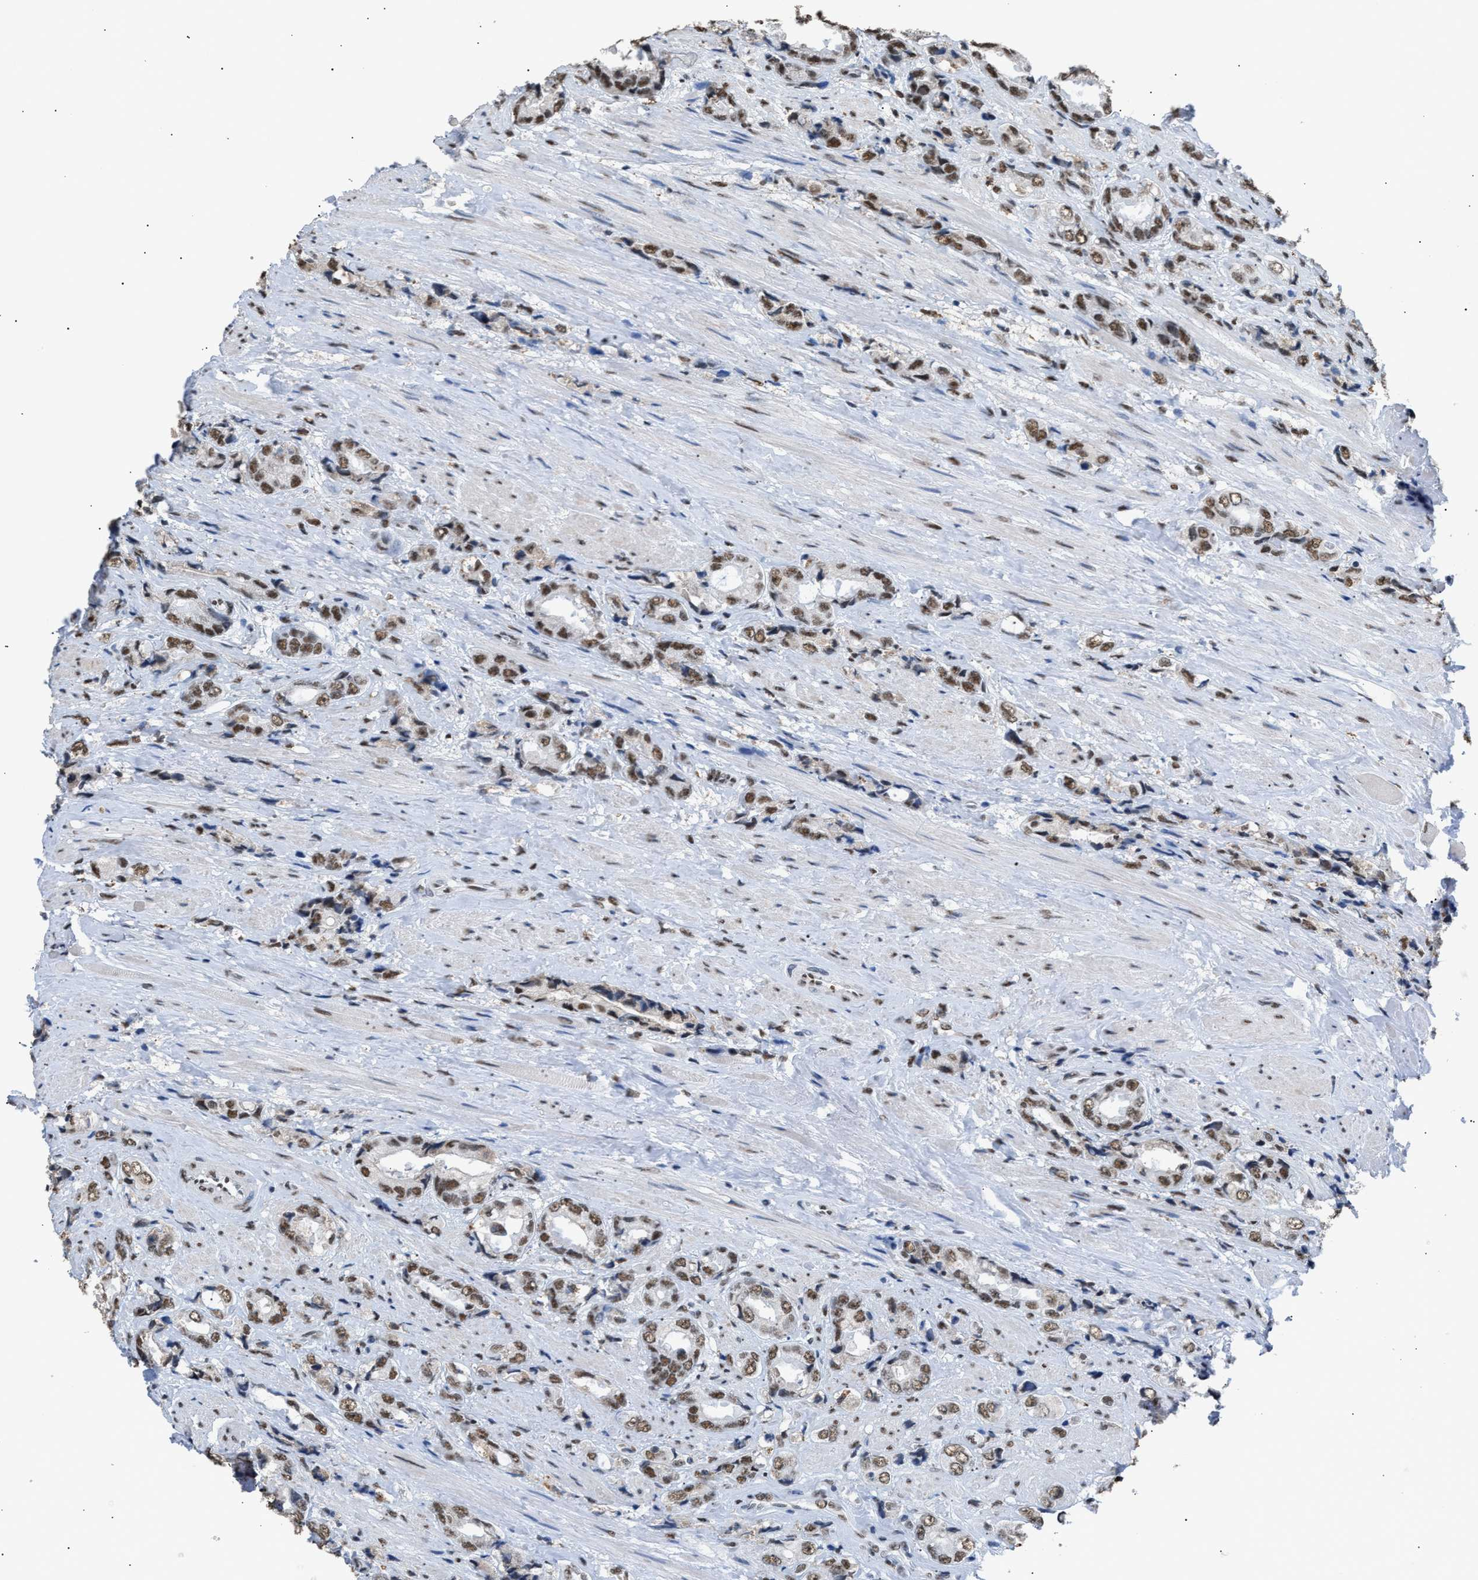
{"staining": {"intensity": "moderate", "quantity": ">75%", "location": "nuclear"}, "tissue": "prostate cancer", "cell_type": "Tumor cells", "image_type": "cancer", "snomed": [{"axis": "morphology", "description": "Adenocarcinoma, High grade"}, {"axis": "topography", "description": "Prostate"}], "caption": "Protein expression analysis of high-grade adenocarcinoma (prostate) exhibits moderate nuclear positivity in approximately >75% of tumor cells.", "gene": "CCAR2", "patient": {"sex": "male", "age": 61}}